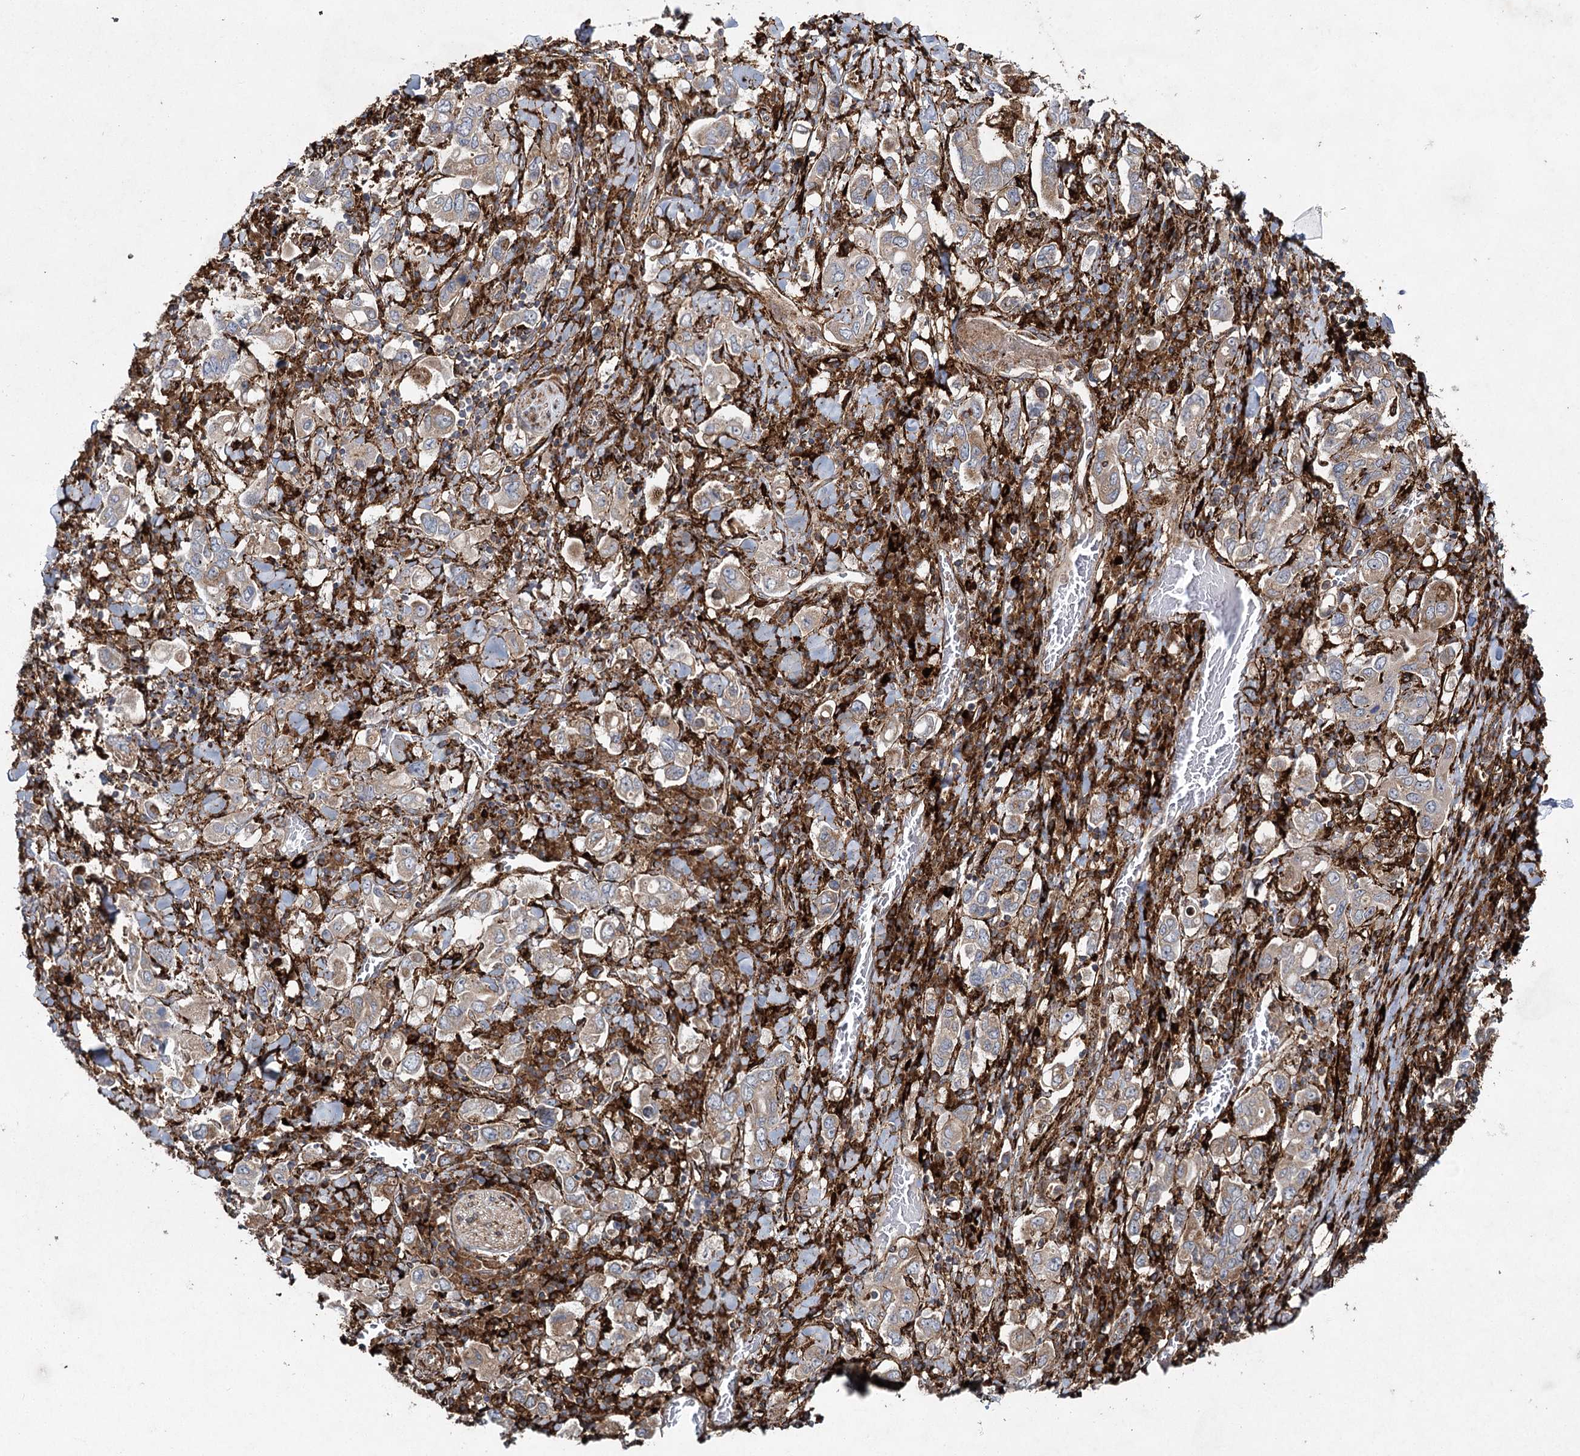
{"staining": {"intensity": "weak", "quantity": "25%-75%", "location": "cytoplasmic/membranous"}, "tissue": "stomach cancer", "cell_type": "Tumor cells", "image_type": "cancer", "snomed": [{"axis": "morphology", "description": "Adenocarcinoma, NOS"}, {"axis": "topography", "description": "Stomach, upper"}], "caption": "About 25%-75% of tumor cells in stomach cancer show weak cytoplasmic/membranous protein staining as visualized by brown immunohistochemical staining.", "gene": "DCUN1D4", "patient": {"sex": "male", "age": 62}}